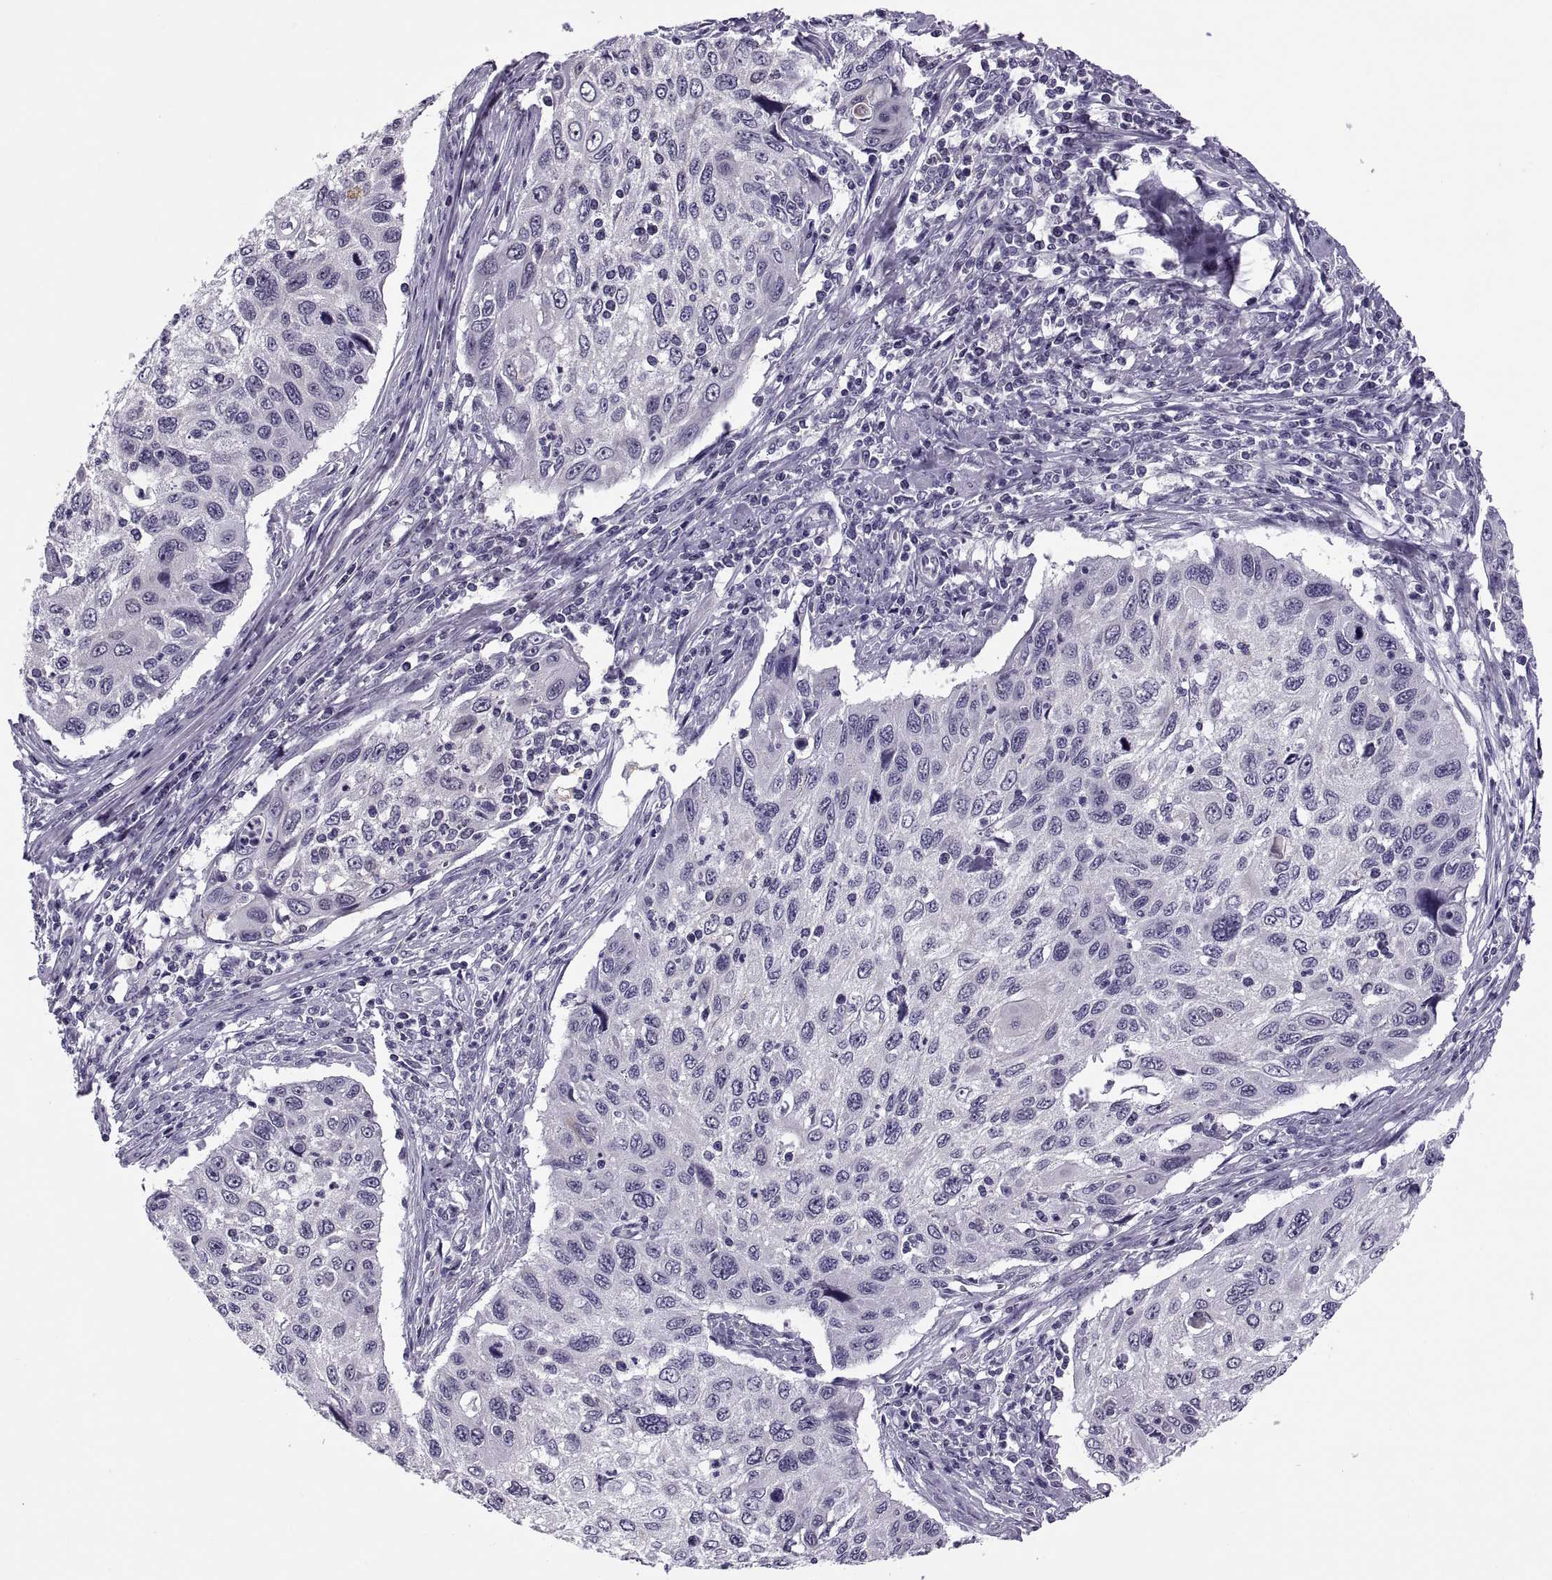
{"staining": {"intensity": "negative", "quantity": "none", "location": "none"}, "tissue": "cervical cancer", "cell_type": "Tumor cells", "image_type": "cancer", "snomed": [{"axis": "morphology", "description": "Squamous cell carcinoma, NOS"}, {"axis": "topography", "description": "Cervix"}], "caption": "Tumor cells are negative for brown protein staining in cervical cancer.", "gene": "MAGEB1", "patient": {"sex": "female", "age": 70}}